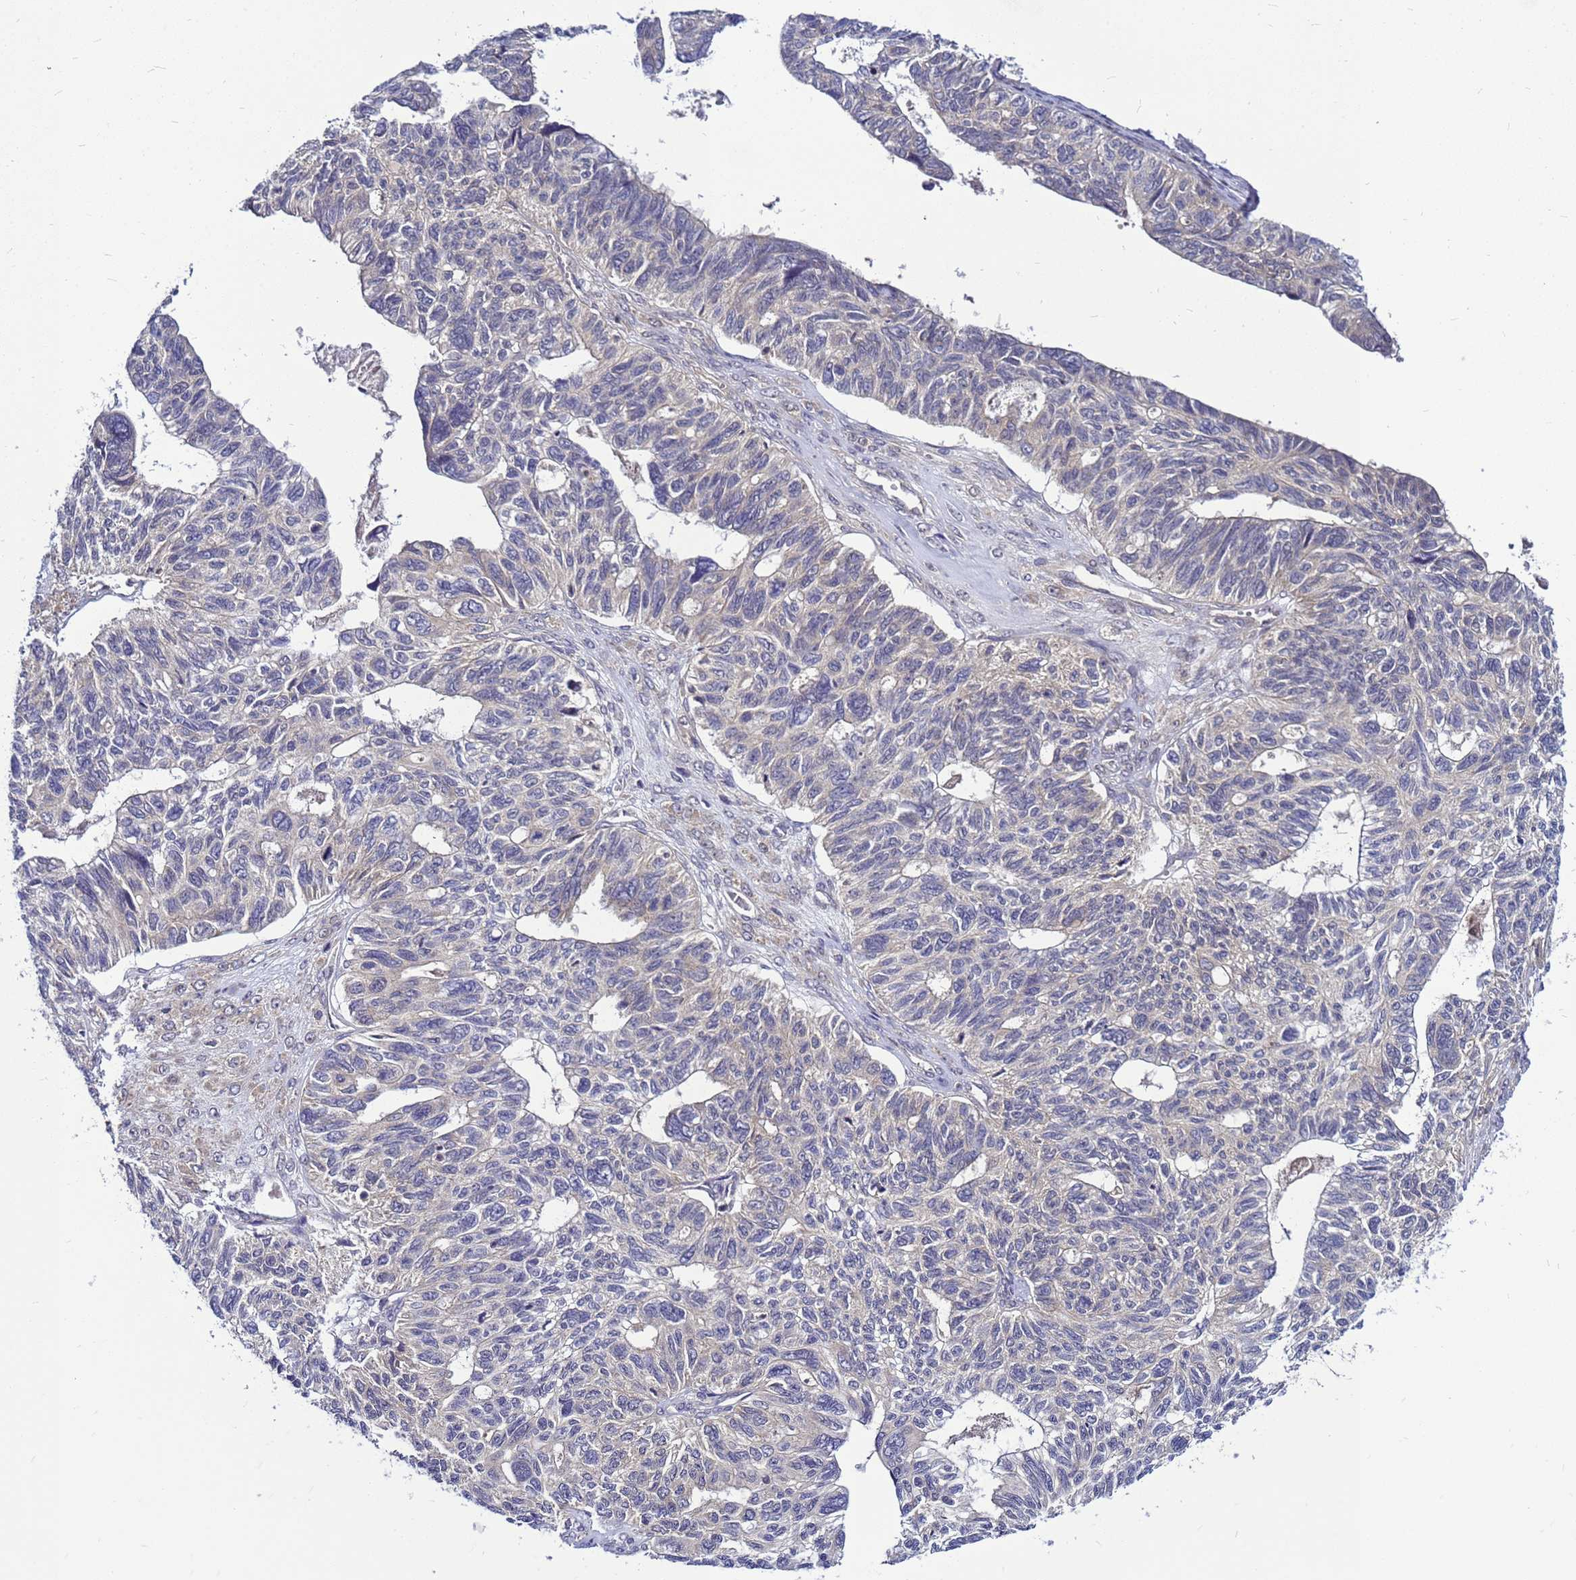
{"staining": {"intensity": "negative", "quantity": "none", "location": "none"}, "tissue": "ovarian cancer", "cell_type": "Tumor cells", "image_type": "cancer", "snomed": [{"axis": "morphology", "description": "Cystadenocarcinoma, serous, NOS"}, {"axis": "topography", "description": "Ovary"}], "caption": "This is an immunohistochemistry micrograph of ovarian cancer. There is no positivity in tumor cells.", "gene": "SAT1", "patient": {"sex": "female", "age": 79}}